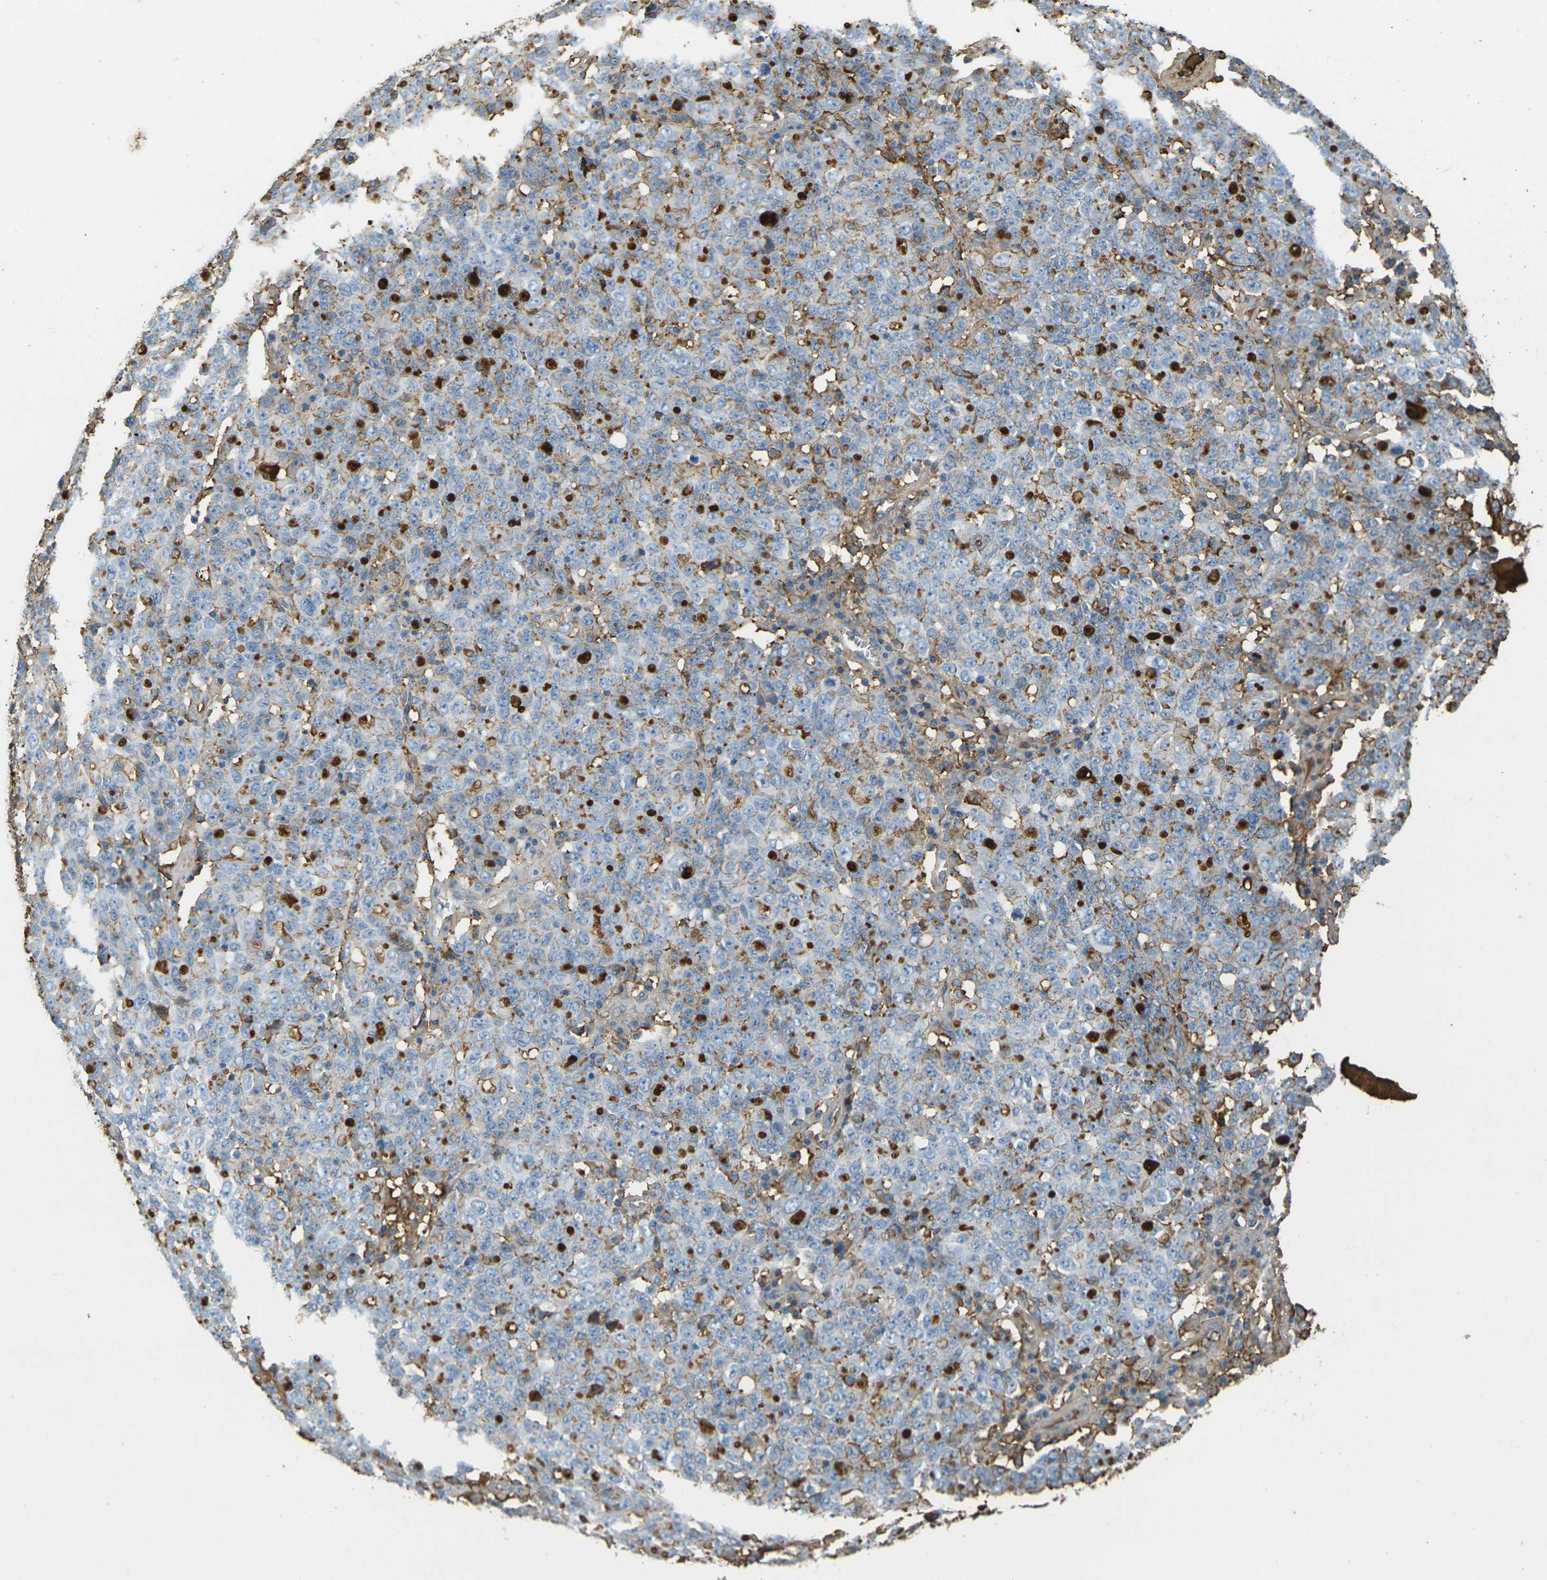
{"staining": {"intensity": "strong", "quantity": "<25%", "location": "cytoplasmic/membranous"}, "tissue": "ovarian cancer", "cell_type": "Tumor cells", "image_type": "cancer", "snomed": [{"axis": "morphology", "description": "Carcinoma, endometroid"}, {"axis": "topography", "description": "Ovary"}], "caption": "An immunohistochemistry micrograph of neoplastic tissue is shown. Protein staining in brown highlights strong cytoplasmic/membranous positivity in ovarian cancer (endometroid carcinoma) within tumor cells.", "gene": "PLCD1", "patient": {"sex": "female", "age": 62}}